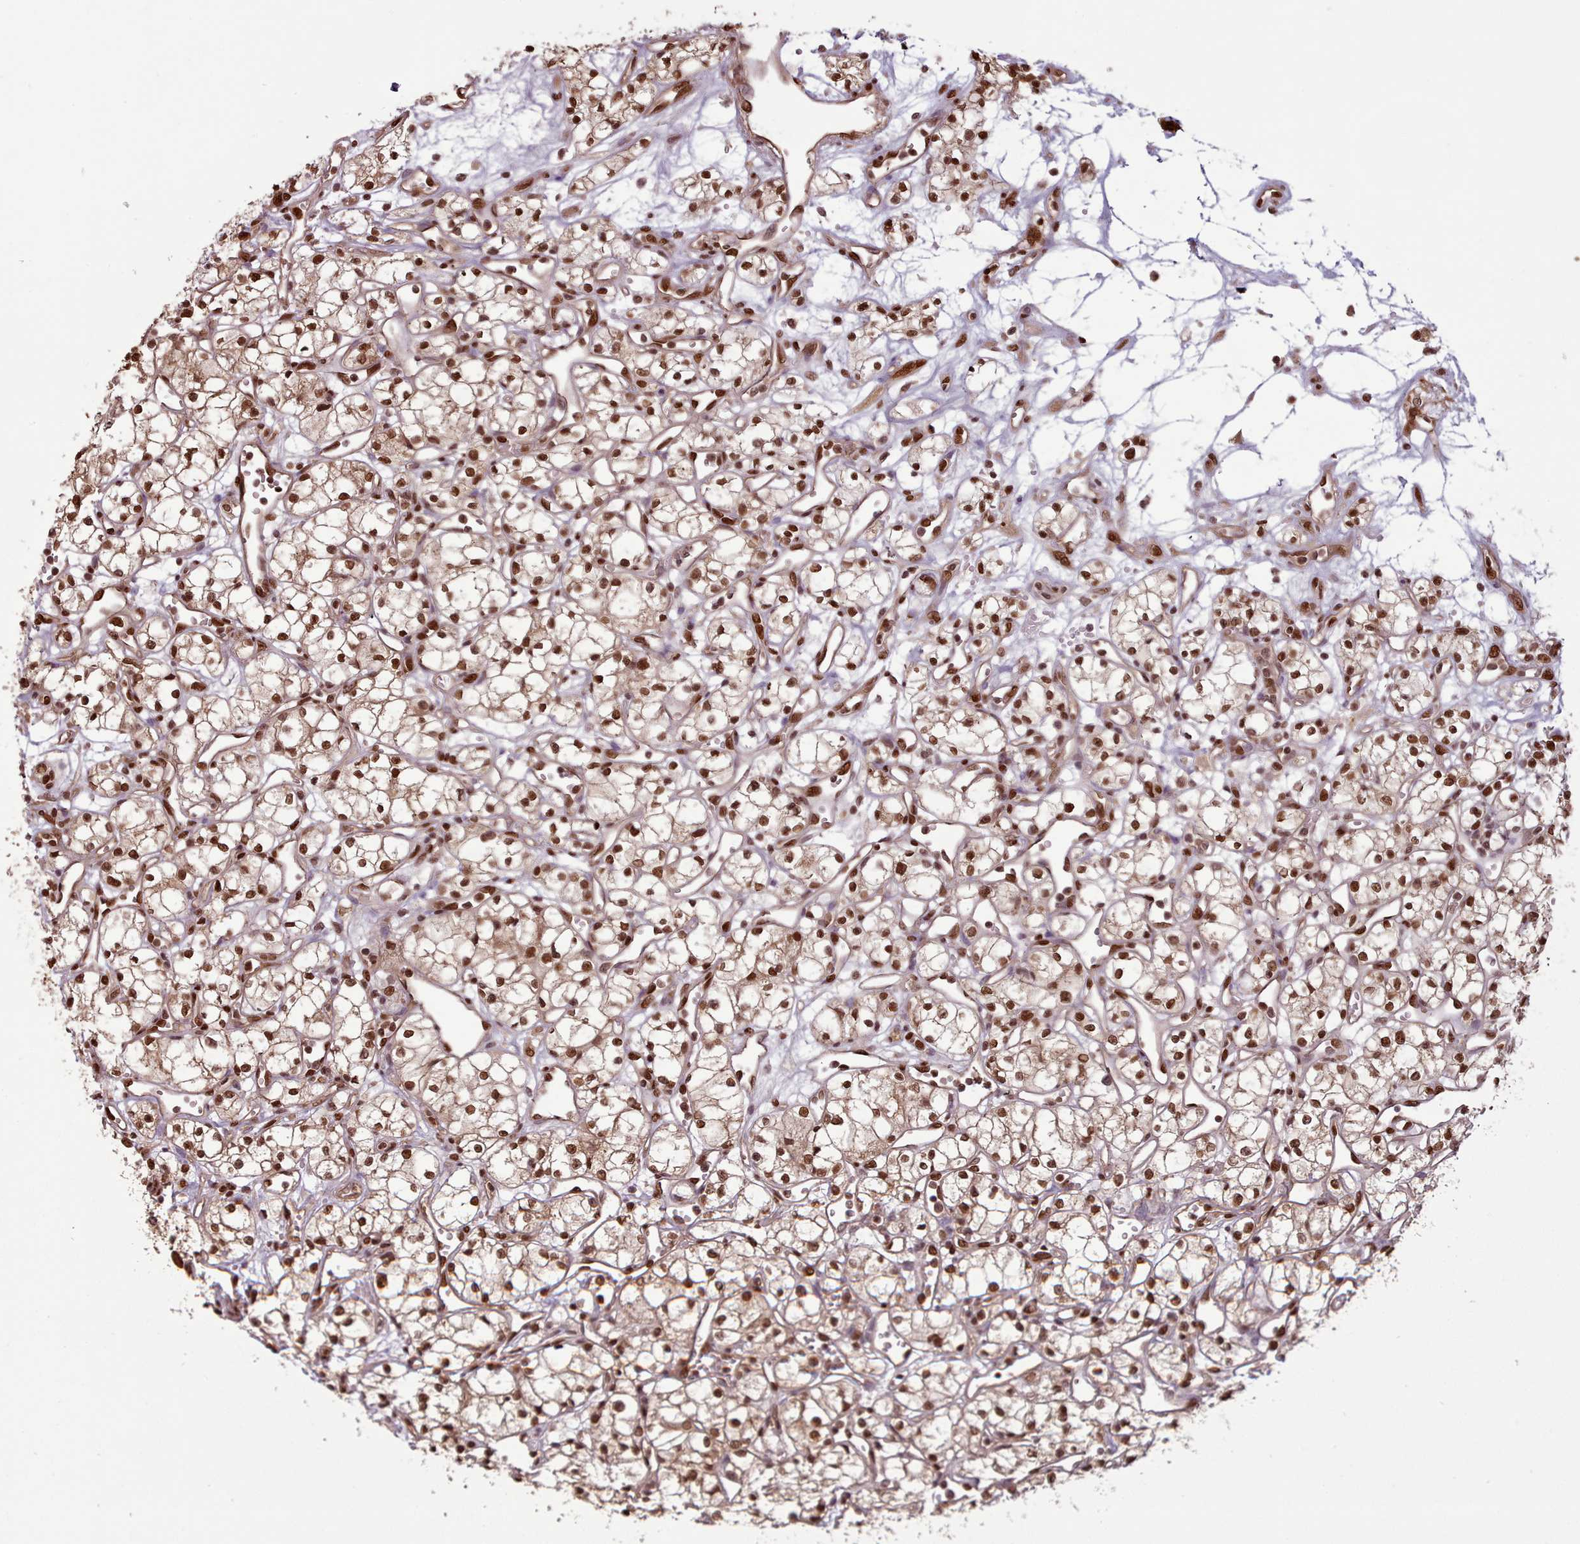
{"staining": {"intensity": "strong", "quantity": ">75%", "location": "nuclear"}, "tissue": "renal cancer", "cell_type": "Tumor cells", "image_type": "cancer", "snomed": [{"axis": "morphology", "description": "Adenocarcinoma, NOS"}, {"axis": "topography", "description": "Kidney"}], "caption": "Protein staining by immunohistochemistry exhibits strong nuclear staining in about >75% of tumor cells in adenocarcinoma (renal). (Brightfield microscopy of DAB IHC at high magnification).", "gene": "RPS27A", "patient": {"sex": "male", "age": 59}}